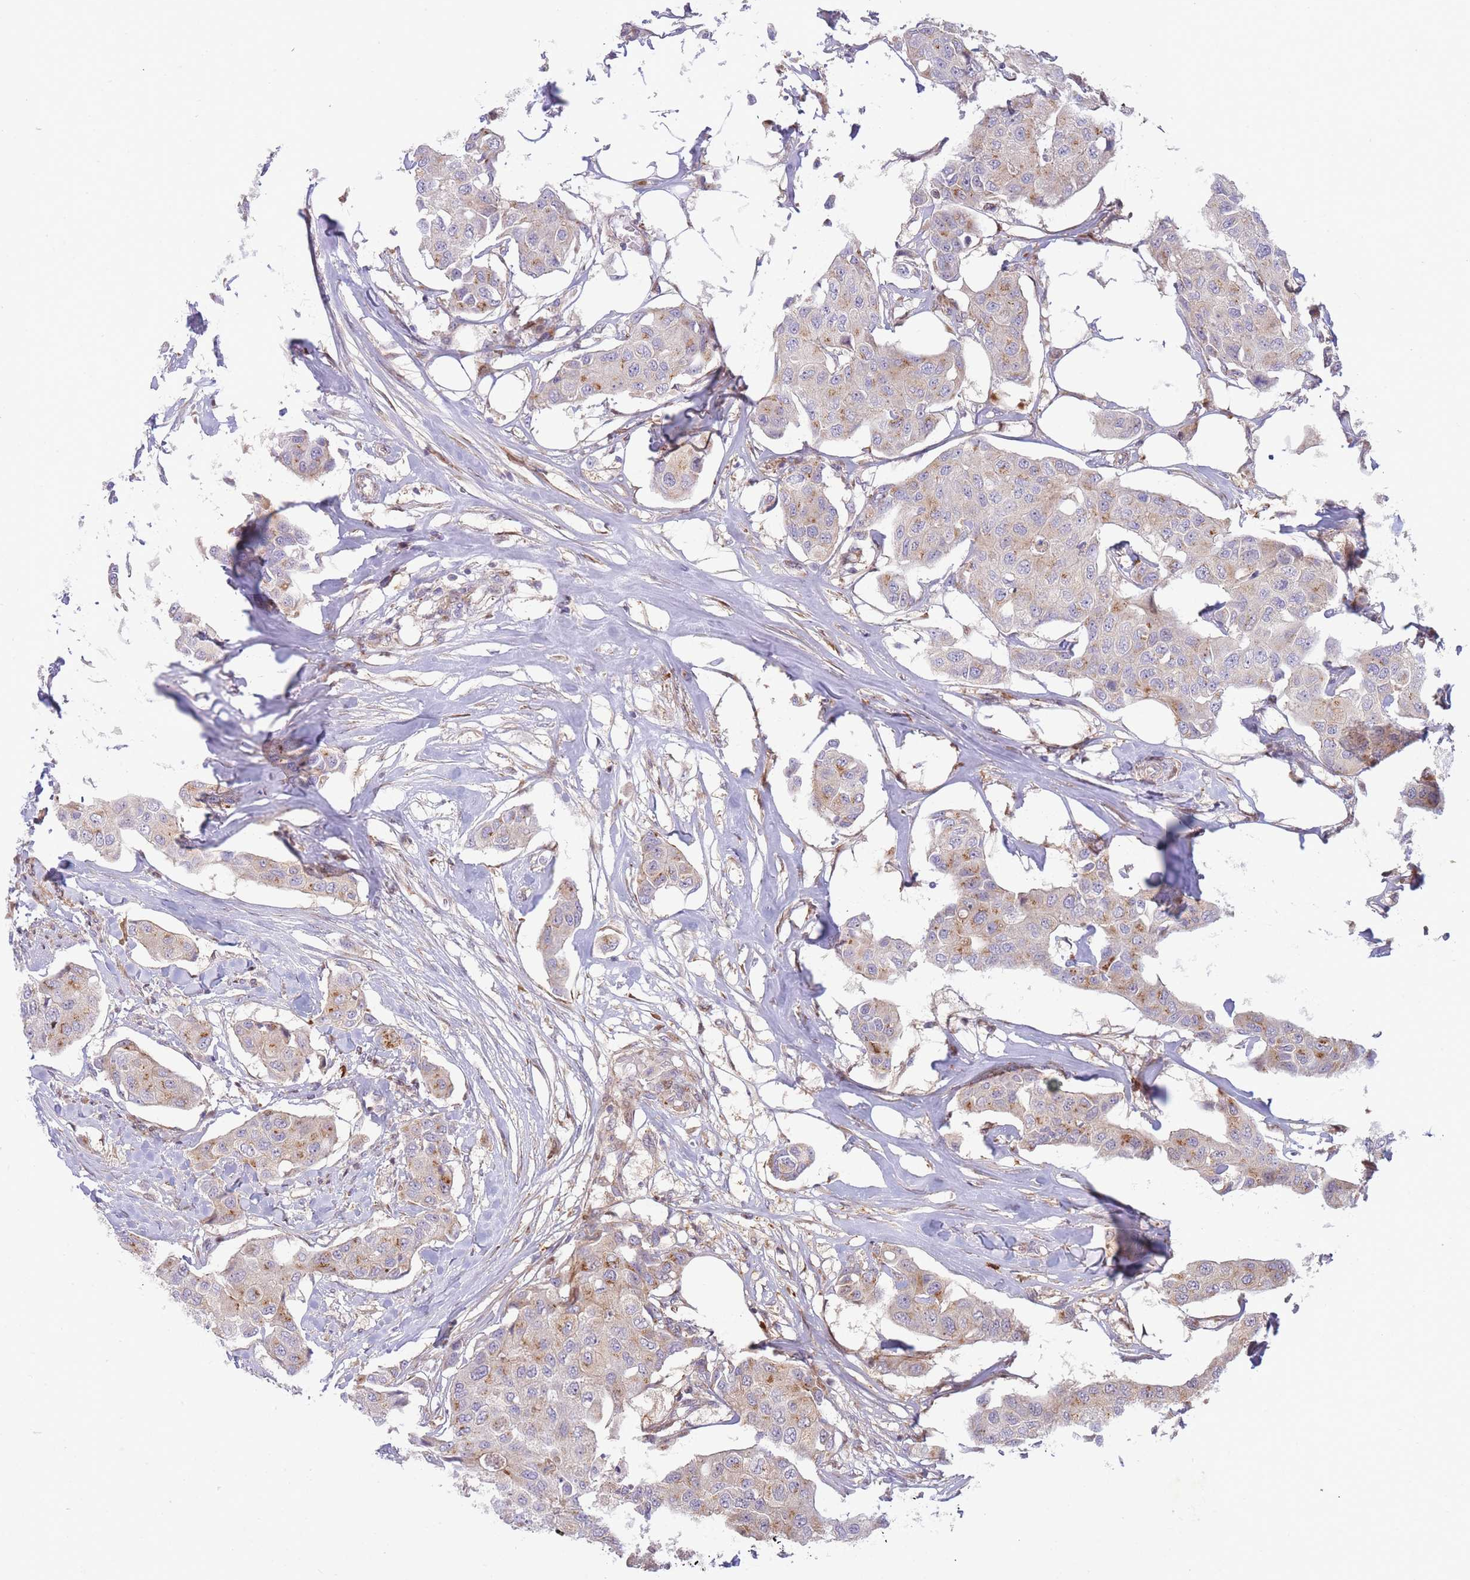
{"staining": {"intensity": "weak", "quantity": "<25%", "location": "cytoplasmic/membranous"}, "tissue": "breast cancer", "cell_type": "Tumor cells", "image_type": "cancer", "snomed": [{"axis": "morphology", "description": "Duct carcinoma"}, {"axis": "topography", "description": "Breast"}, {"axis": "topography", "description": "Lymph node"}], "caption": "Breast invasive ductal carcinoma was stained to show a protein in brown. There is no significant positivity in tumor cells.", "gene": "ATP5MC2", "patient": {"sex": "female", "age": 80}}